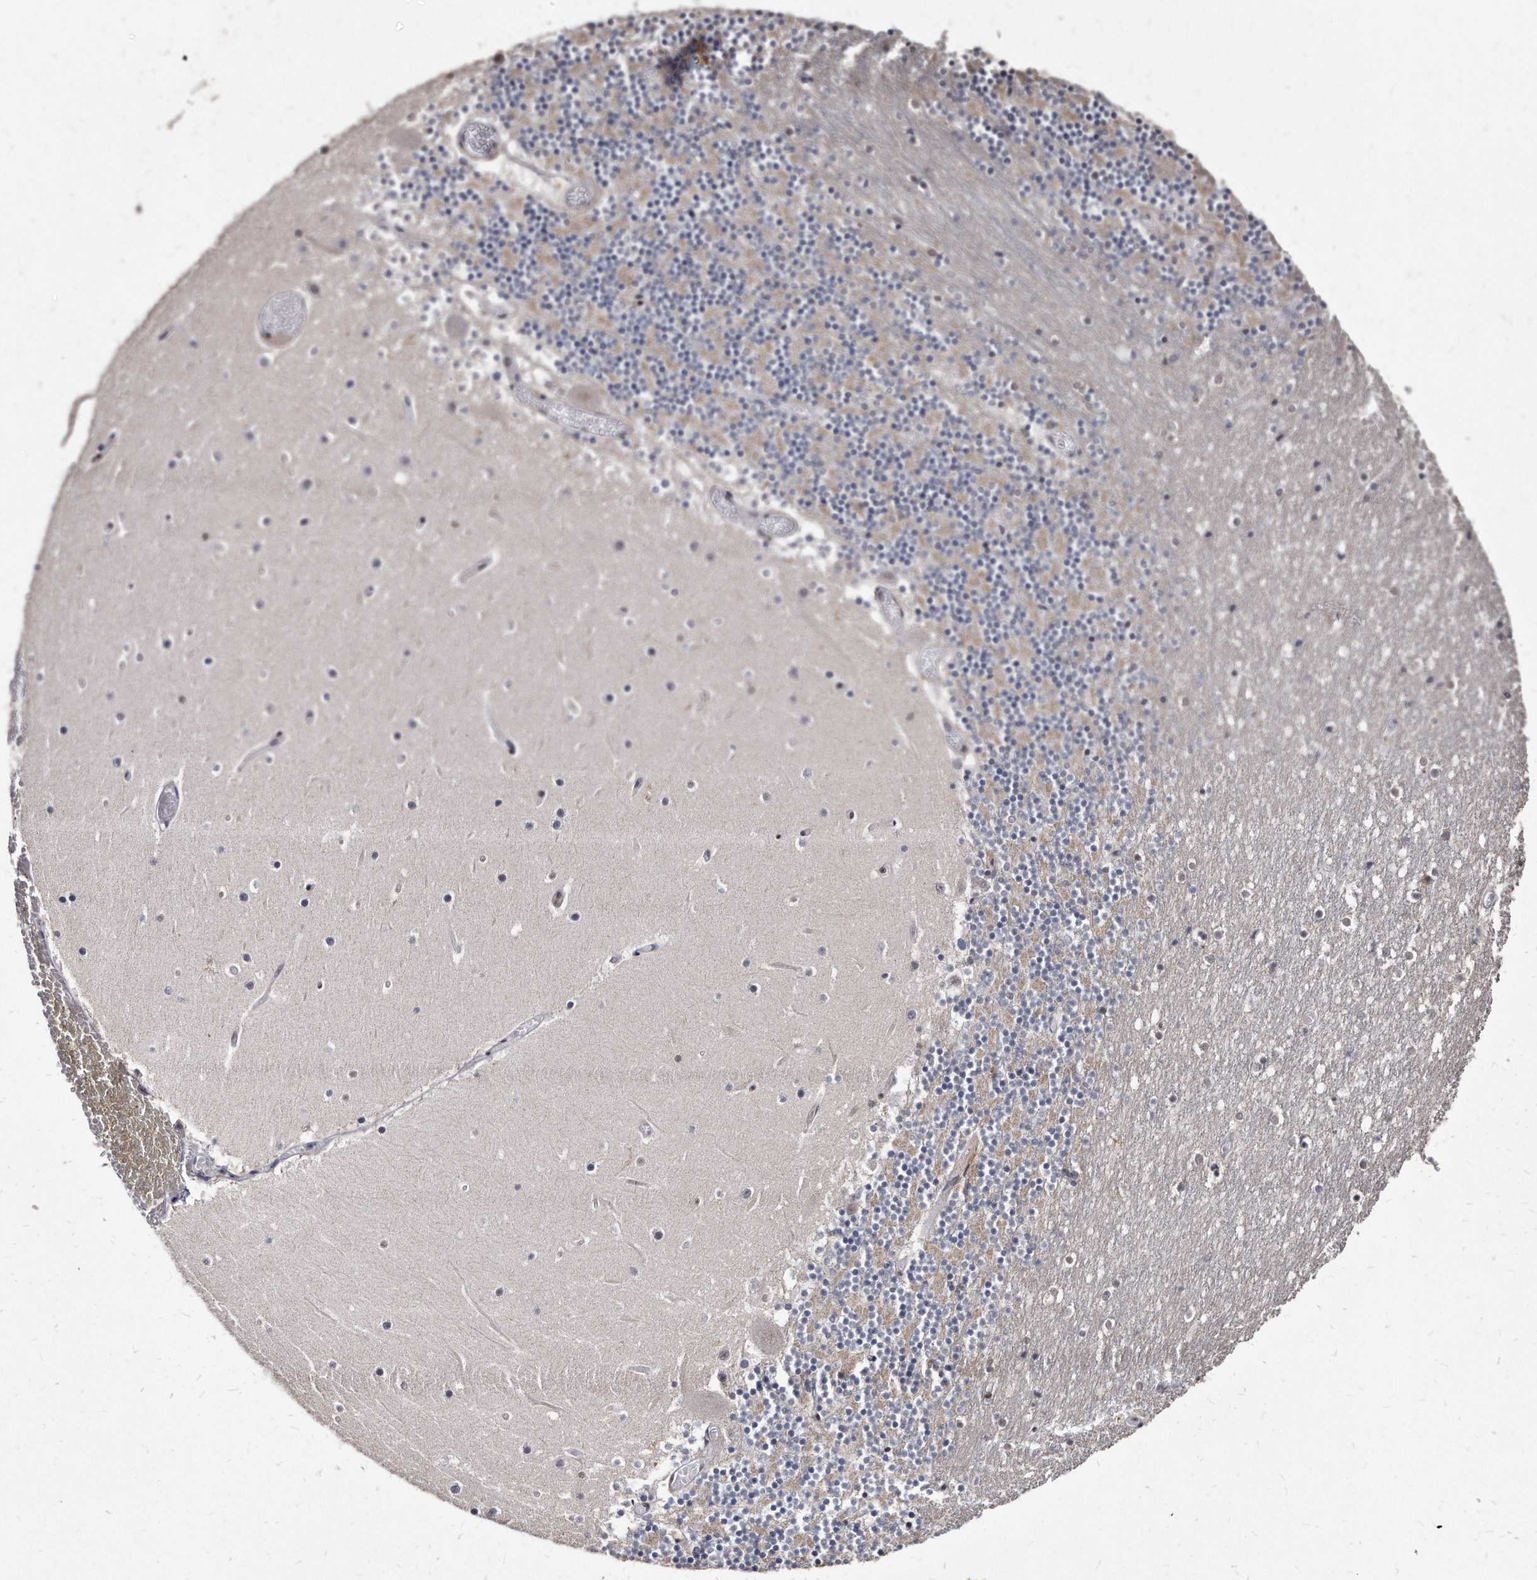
{"staining": {"intensity": "negative", "quantity": "none", "location": "none"}, "tissue": "cerebellum", "cell_type": "Cells in granular layer", "image_type": "normal", "snomed": [{"axis": "morphology", "description": "Normal tissue, NOS"}, {"axis": "topography", "description": "Cerebellum"}], "caption": "The photomicrograph demonstrates no significant expression in cells in granular layer of cerebellum.", "gene": "KLHDC3", "patient": {"sex": "female", "age": 28}}